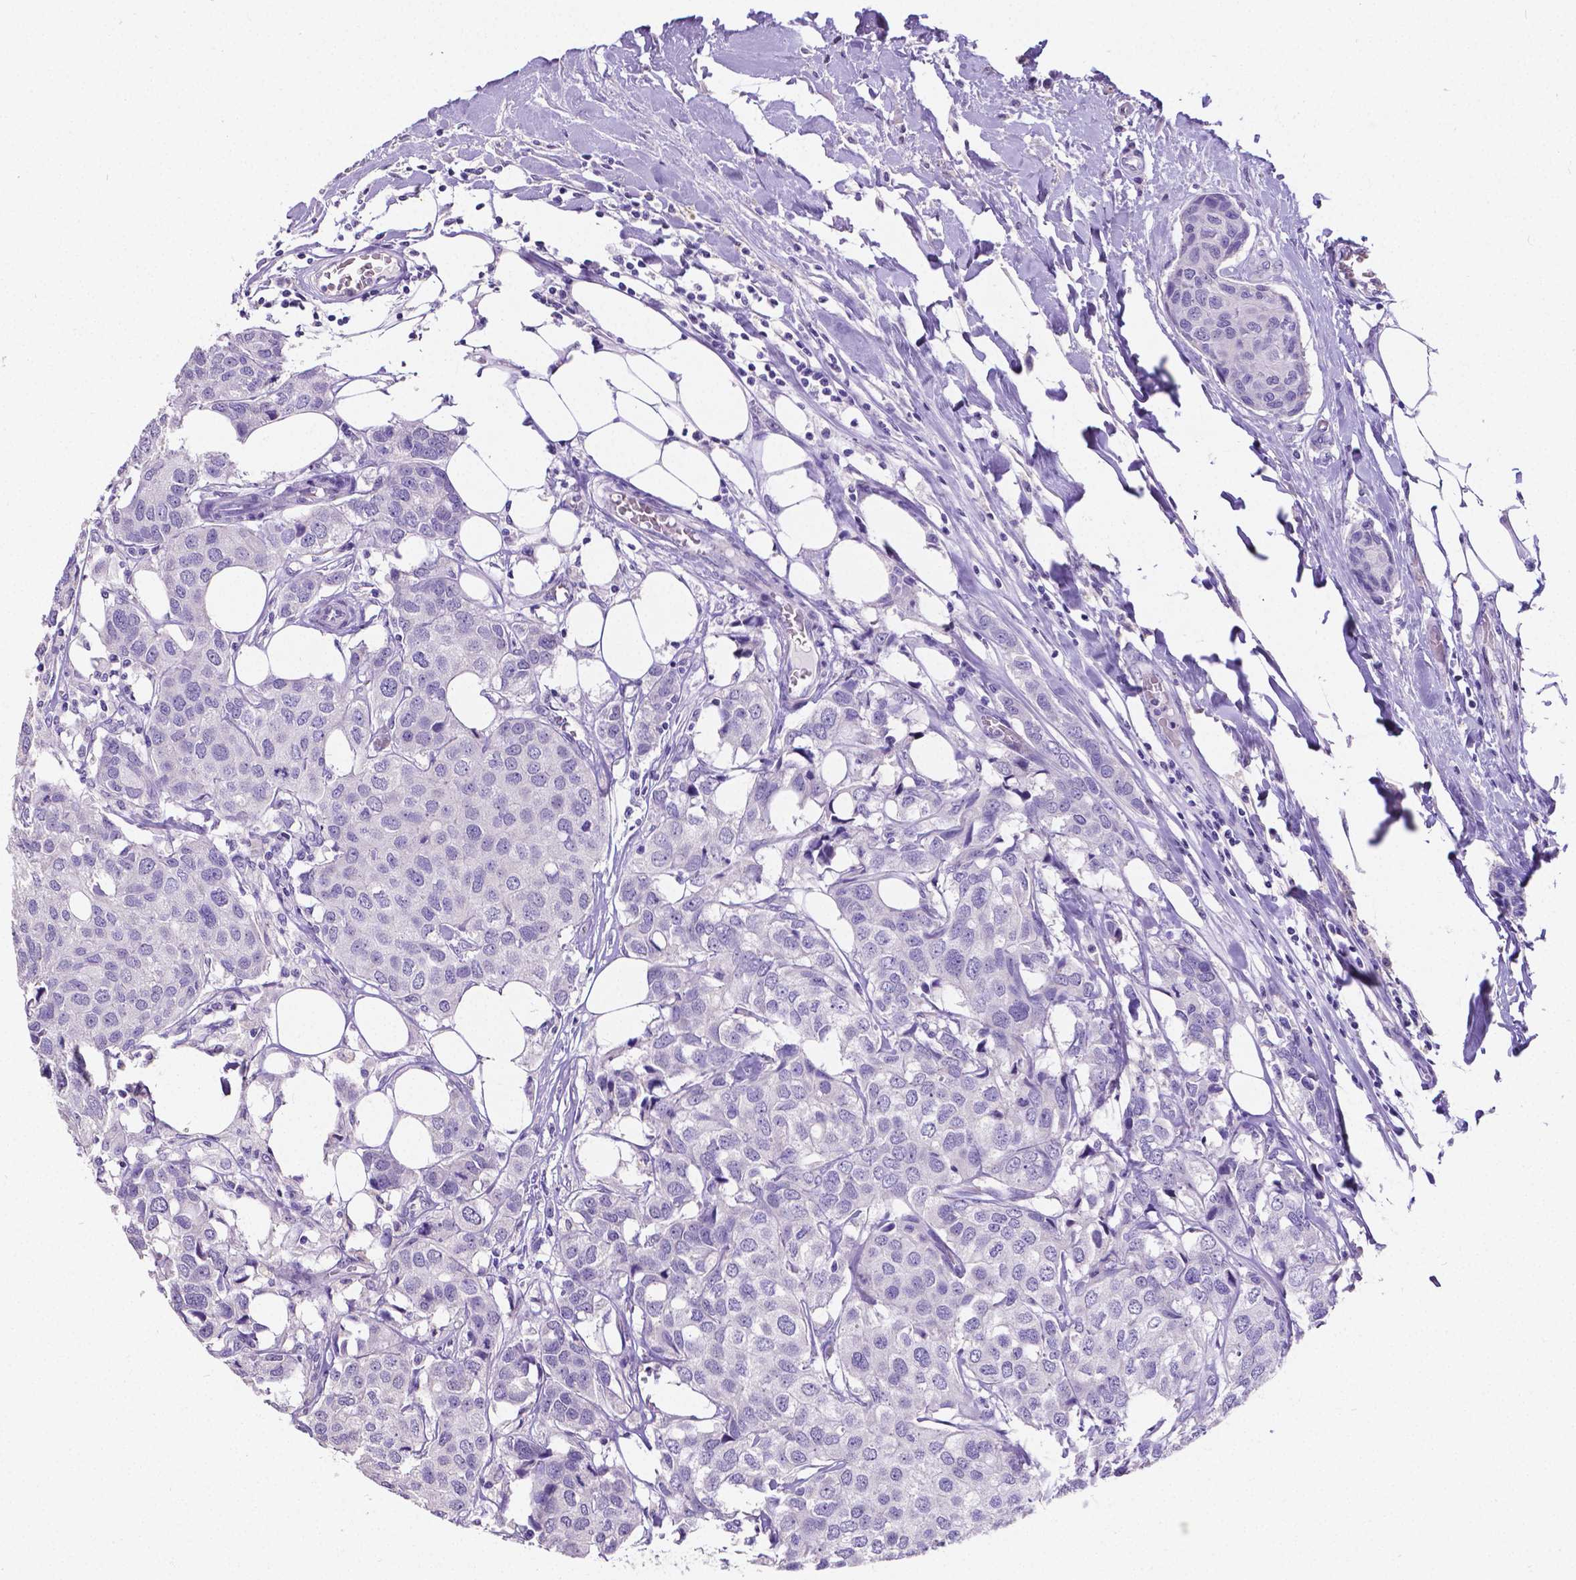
{"staining": {"intensity": "negative", "quantity": "none", "location": "none"}, "tissue": "breast cancer", "cell_type": "Tumor cells", "image_type": "cancer", "snomed": [{"axis": "morphology", "description": "Duct carcinoma"}, {"axis": "topography", "description": "Breast"}], "caption": "Breast cancer (infiltrating ductal carcinoma) stained for a protein using immunohistochemistry demonstrates no positivity tumor cells.", "gene": "SATB2", "patient": {"sex": "female", "age": 80}}